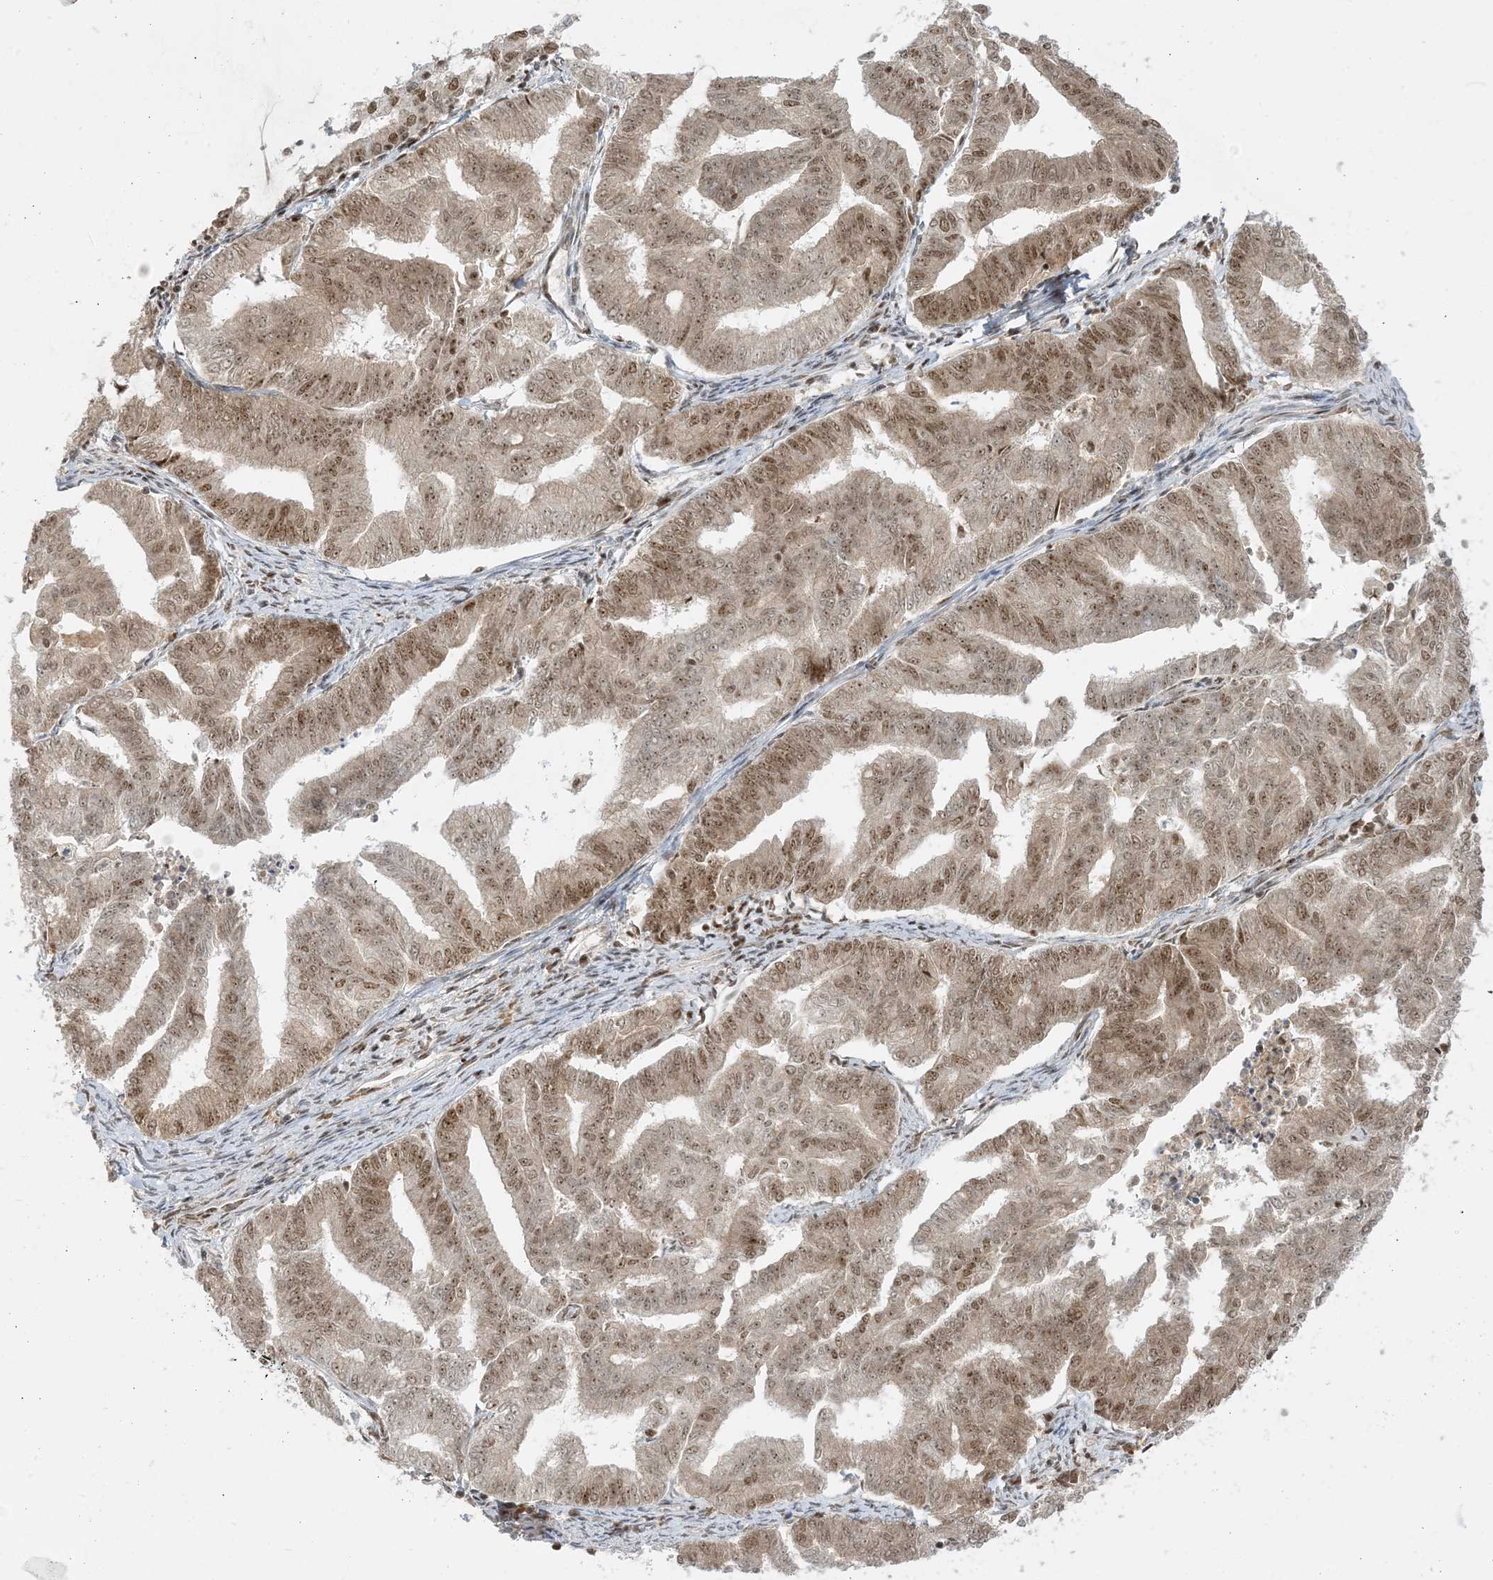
{"staining": {"intensity": "moderate", "quantity": ">75%", "location": "nuclear"}, "tissue": "endometrial cancer", "cell_type": "Tumor cells", "image_type": "cancer", "snomed": [{"axis": "morphology", "description": "Adenocarcinoma, NOS"}, {"axis": "topography", "description": "Endometrium"}], "caption": "Brown immunohistochemical staining in adenocarcinoma (endometrial) displays moderate nuclear staining in approximately >75% of tumor cells.", "gene": "PPIL2", "patient": {"sex": "female", "age": 79}}